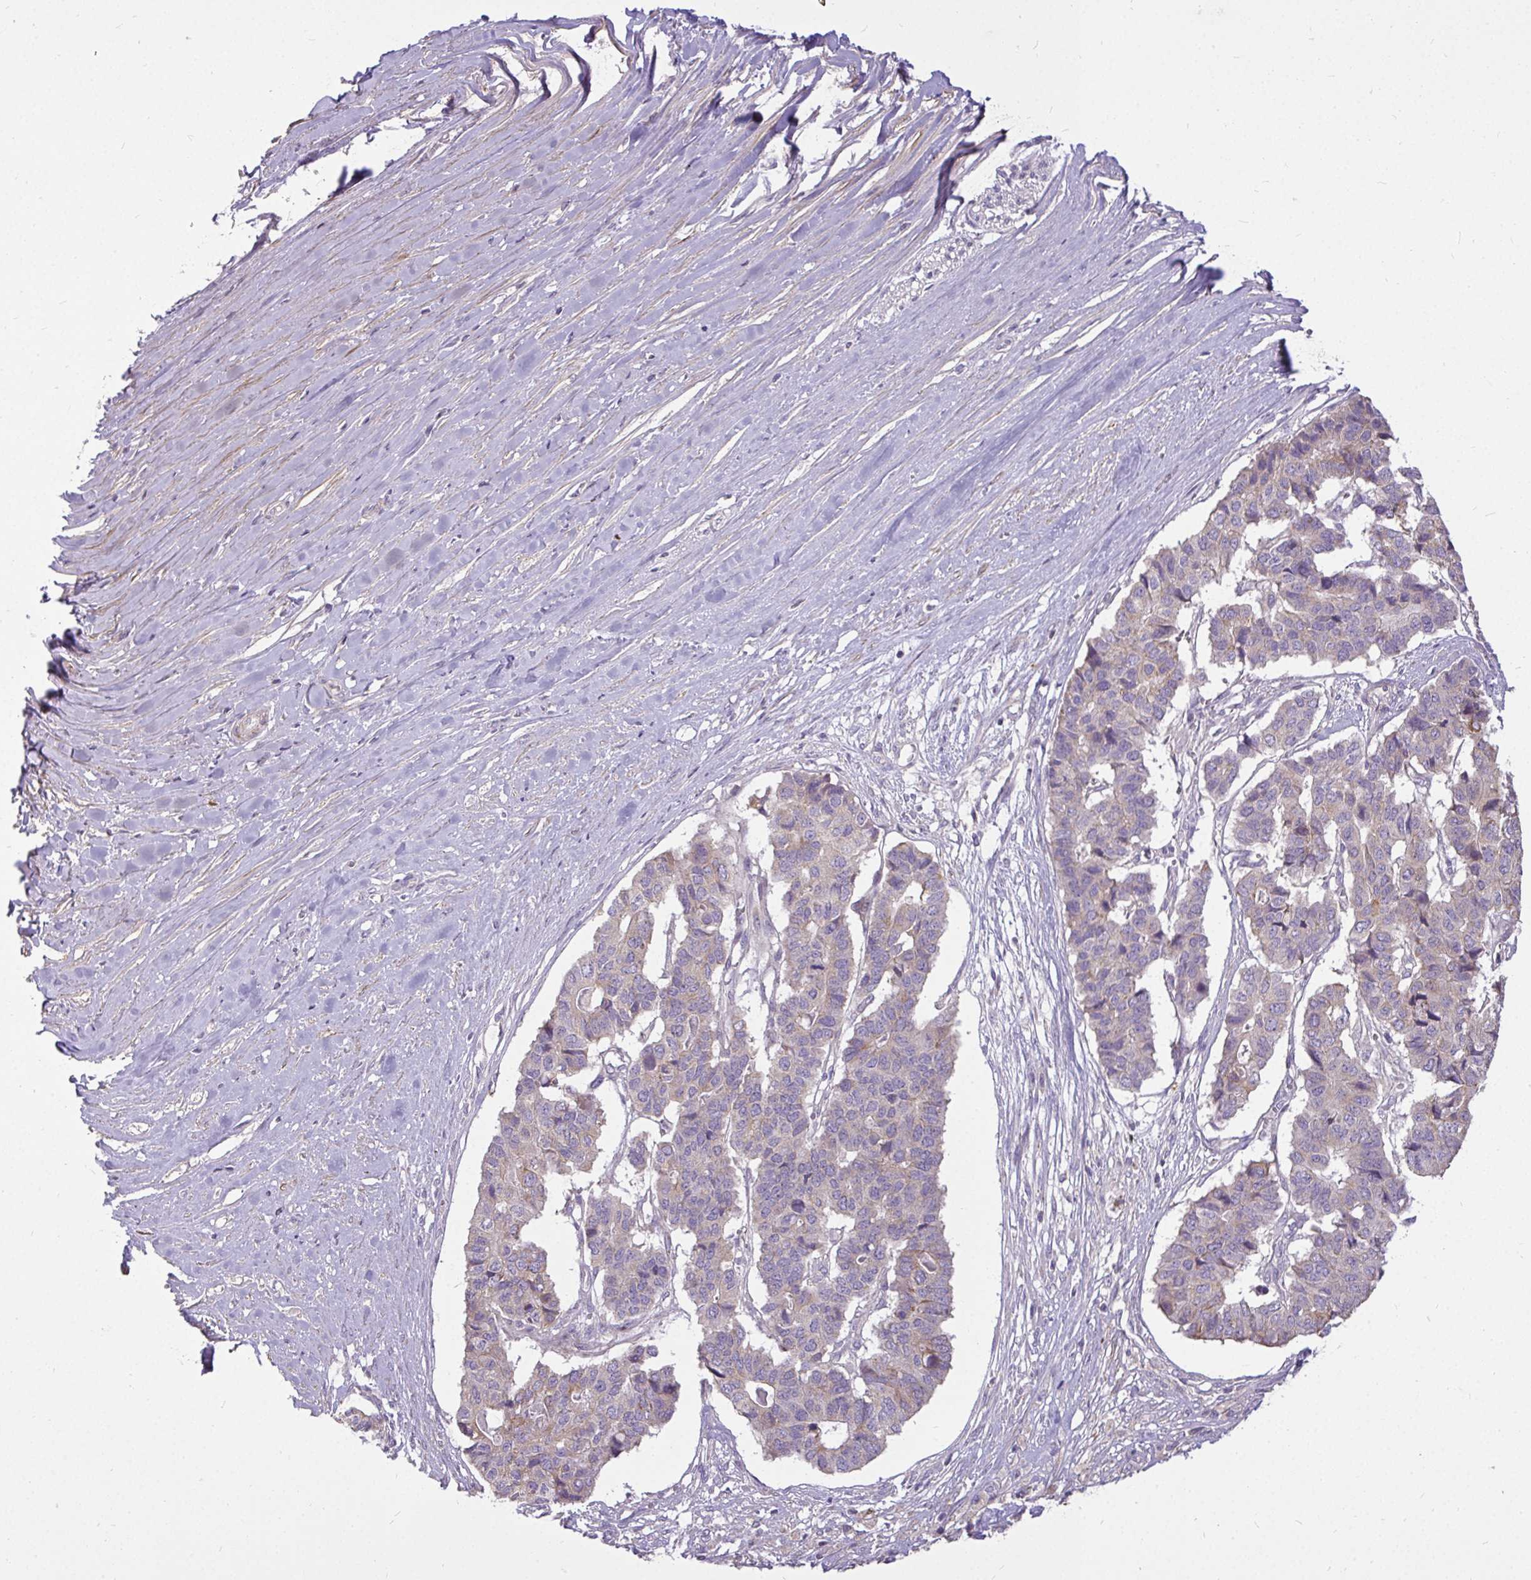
{"staining": {"intensity": "weak", "quantity": "25%-75%", "location": "cytoplasmic/membranous"}, "tissue": "pancreatic cancer", "cell_type": "Tumor cells", "image_type": "cancer", "snomed": [{"axis": "morphology", "description": "Adenocarcinoma, NOS"}, {"axis": "topography", "description": "Pancreas"}], "caption": "The immunohistochemical stain labels weak cytoplasmic/membranous expression in tumor cells of pancreatic cancer tissue.", "gene": "STRIP1", "patient": {"sex": "male", "age": 50}}